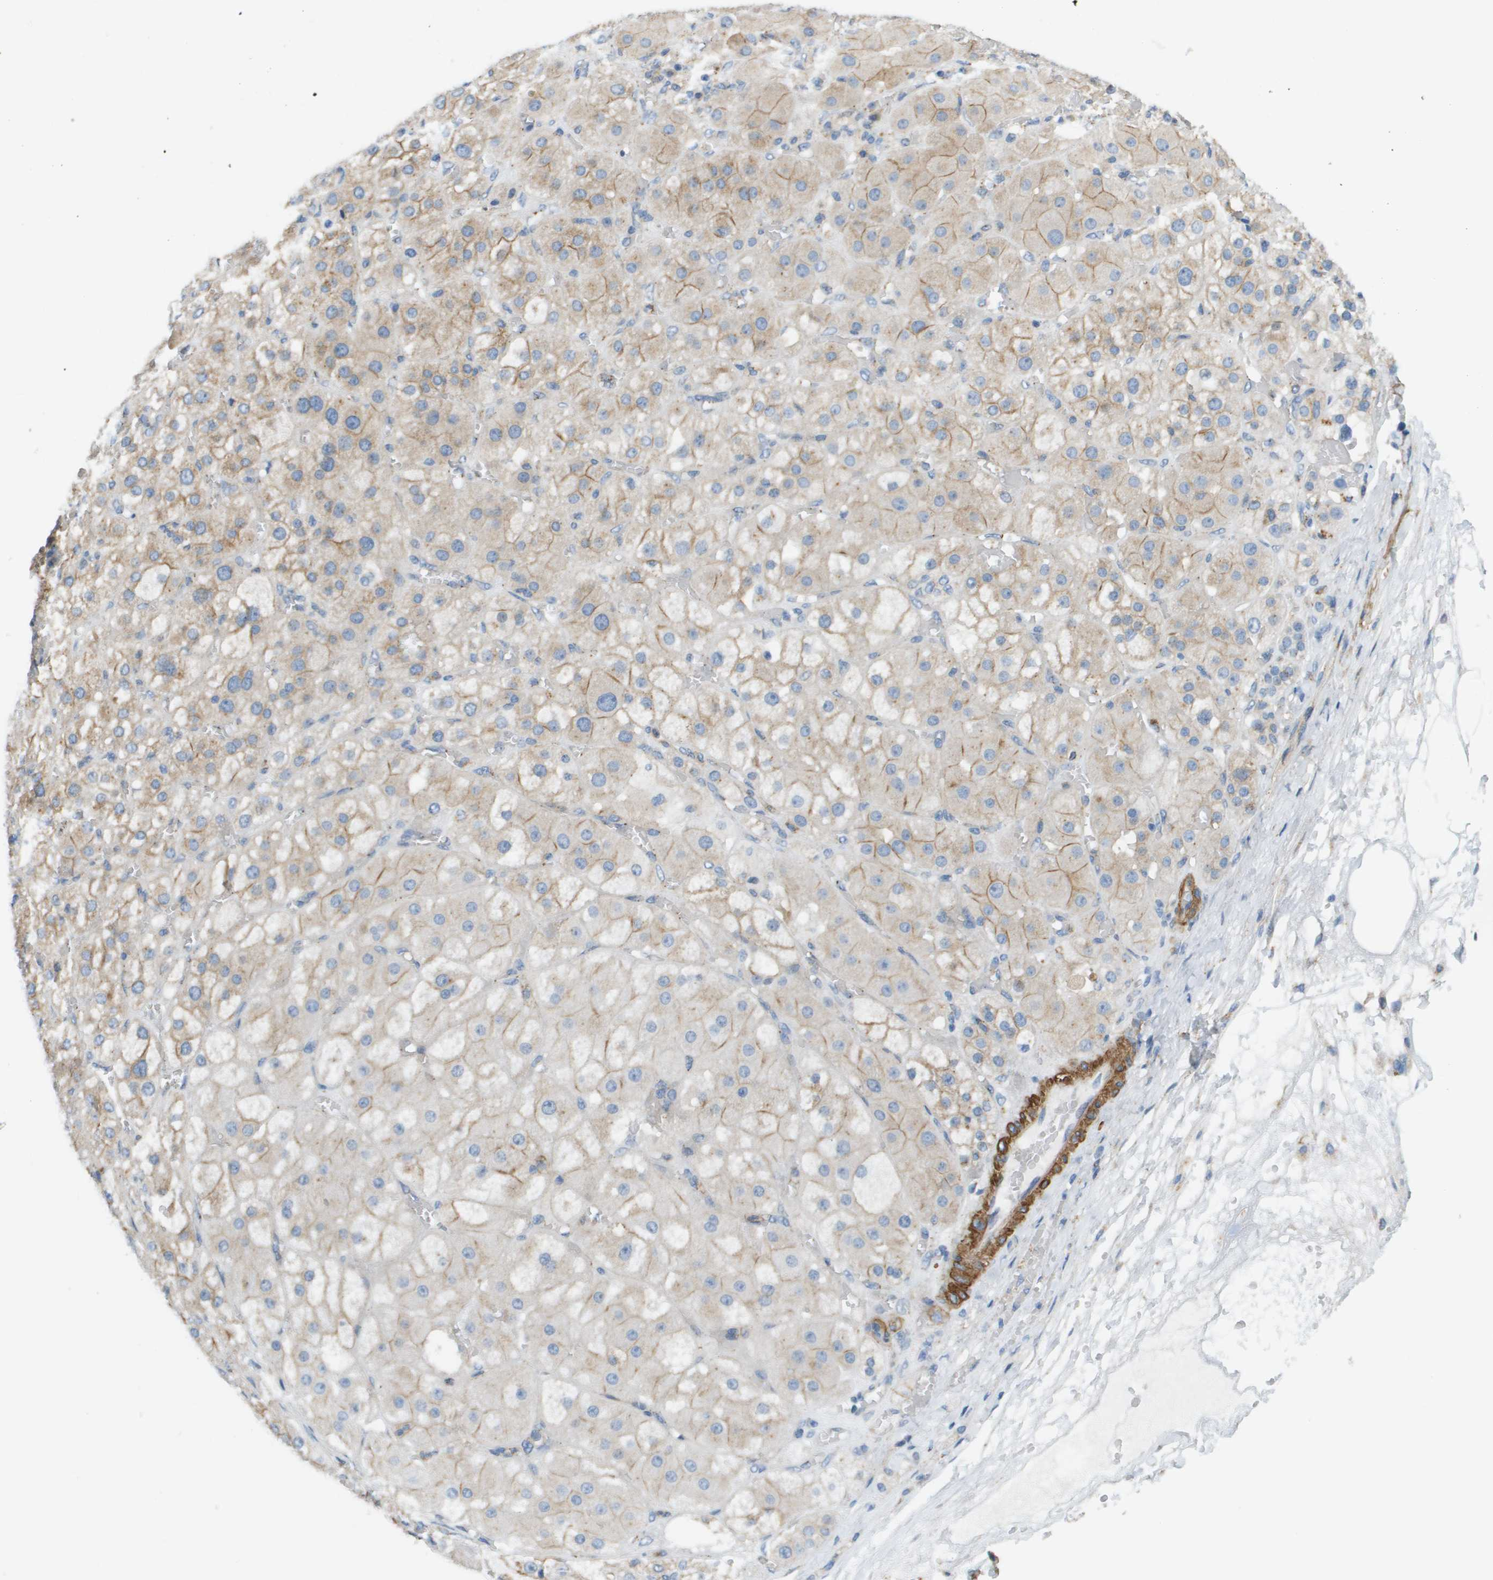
{"staining": {"intensity": "moderate", "quantity": "25%-75%", "location": "cytoplasmic/membranous"}, "tissue": "adrenal gland", "cell_type": "Glandular cells", "image_type": "normal", "snomed": [{"axis": "morphology", "description": "Normal tissue, NOS"}, {"axis": "topography", "description": "Adrenal gland"}], "caption": "Normal adrenal gland was stained to show a protein in brown. There is medium levels of moderate cytoplasmic/membranous staining in approximately 25%-75% of glandular cells.", "gene": "MYH11", "patient": {"sex": "female", "age": 47}}